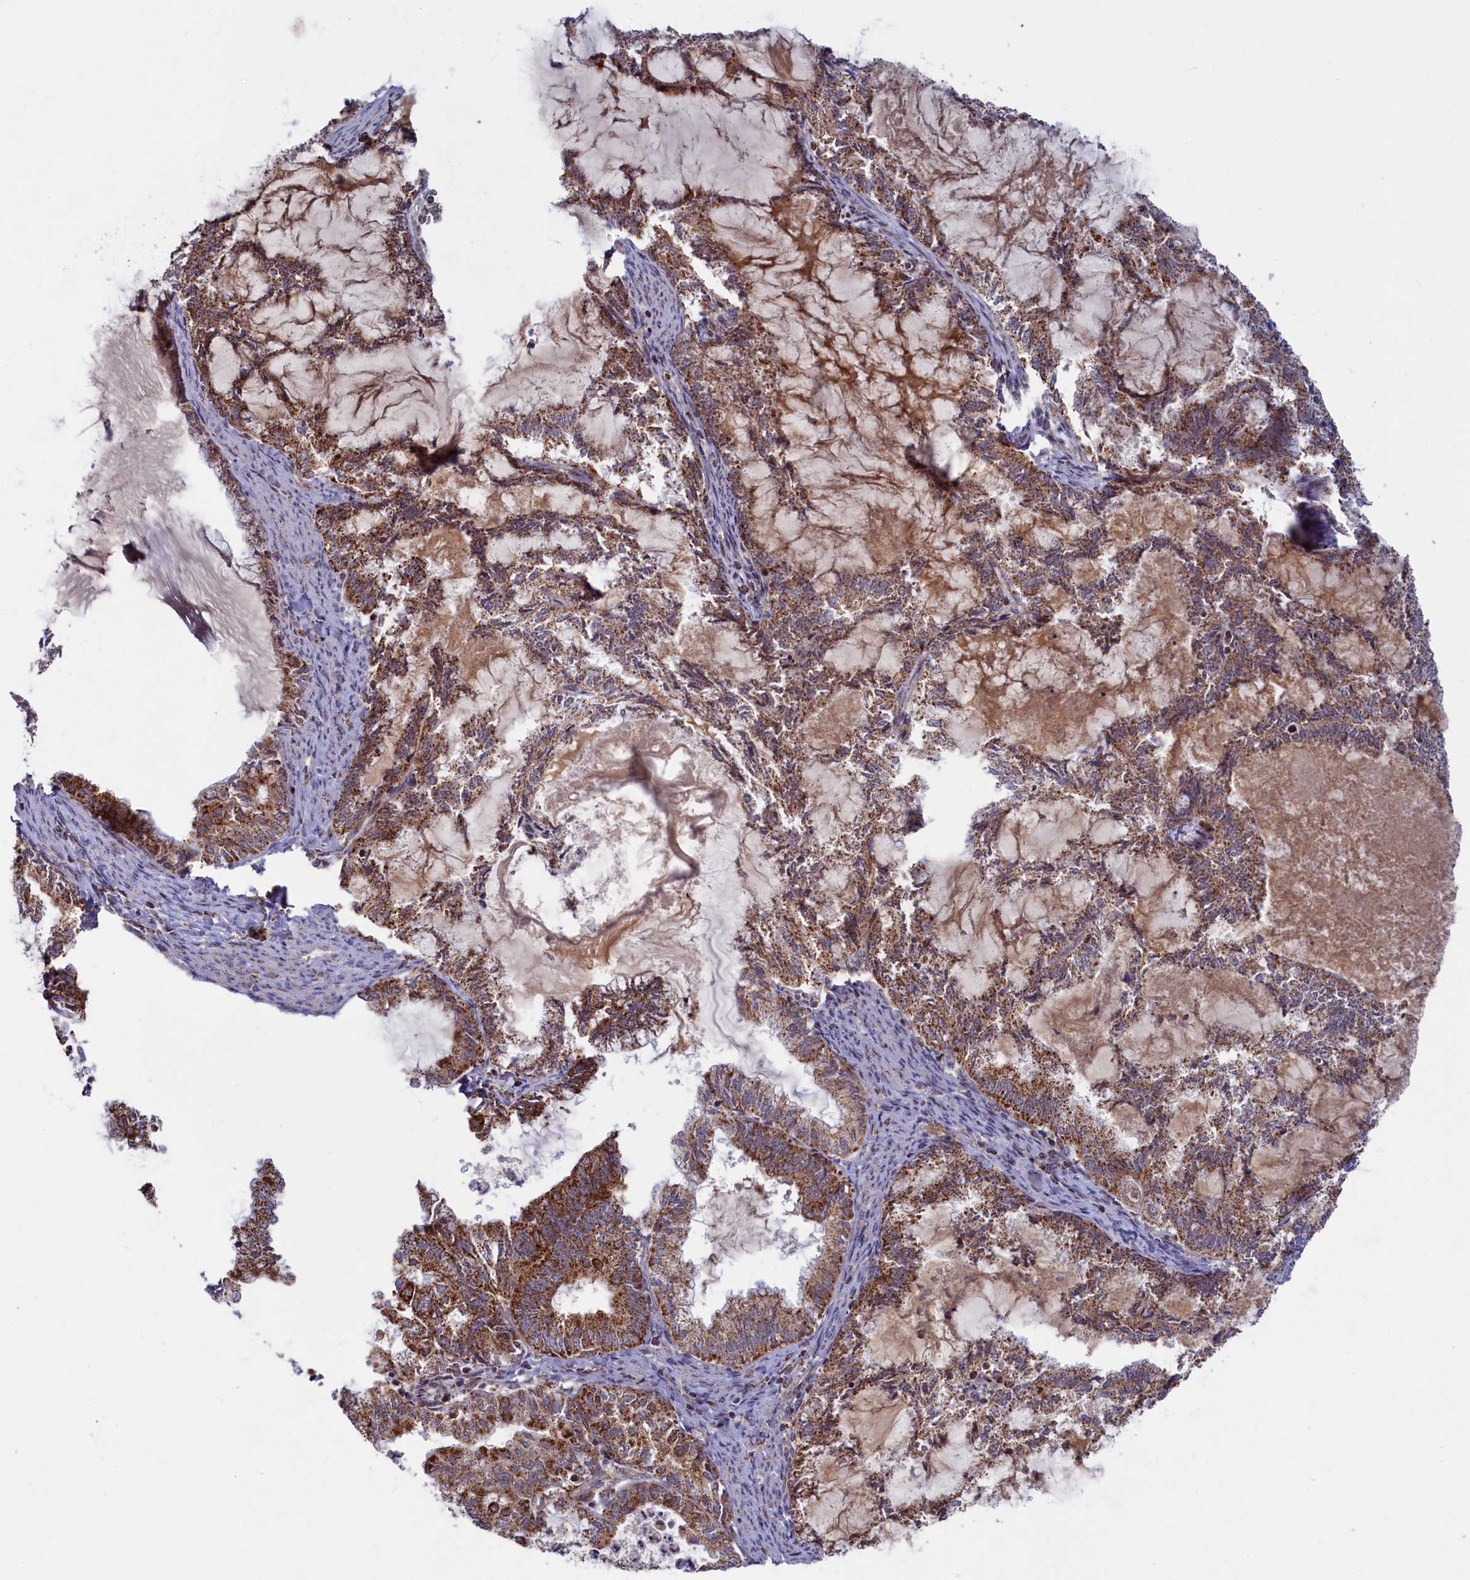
{"staining": {"intensity": "strong", "quantity": ">75%", "location": "cytoplasmic/membranous"}, "tissue": "endometrial cancer", "cell_type": "Tumor cells", "image_type": "cancer", "snomed": [{"axis": "morphology", "description": "Adenocarcinoma, NOS"}, {"axis": "topography", "description": "Endometrium"}], "caption": "About >75% of tumor cells in endometrial cancer show strong cytoplasmic/membranous protein staining as visualized by brown immunohistochemical staining.", "gene": "DUS3L", "patient": {"sex": "female", "age": 86}}